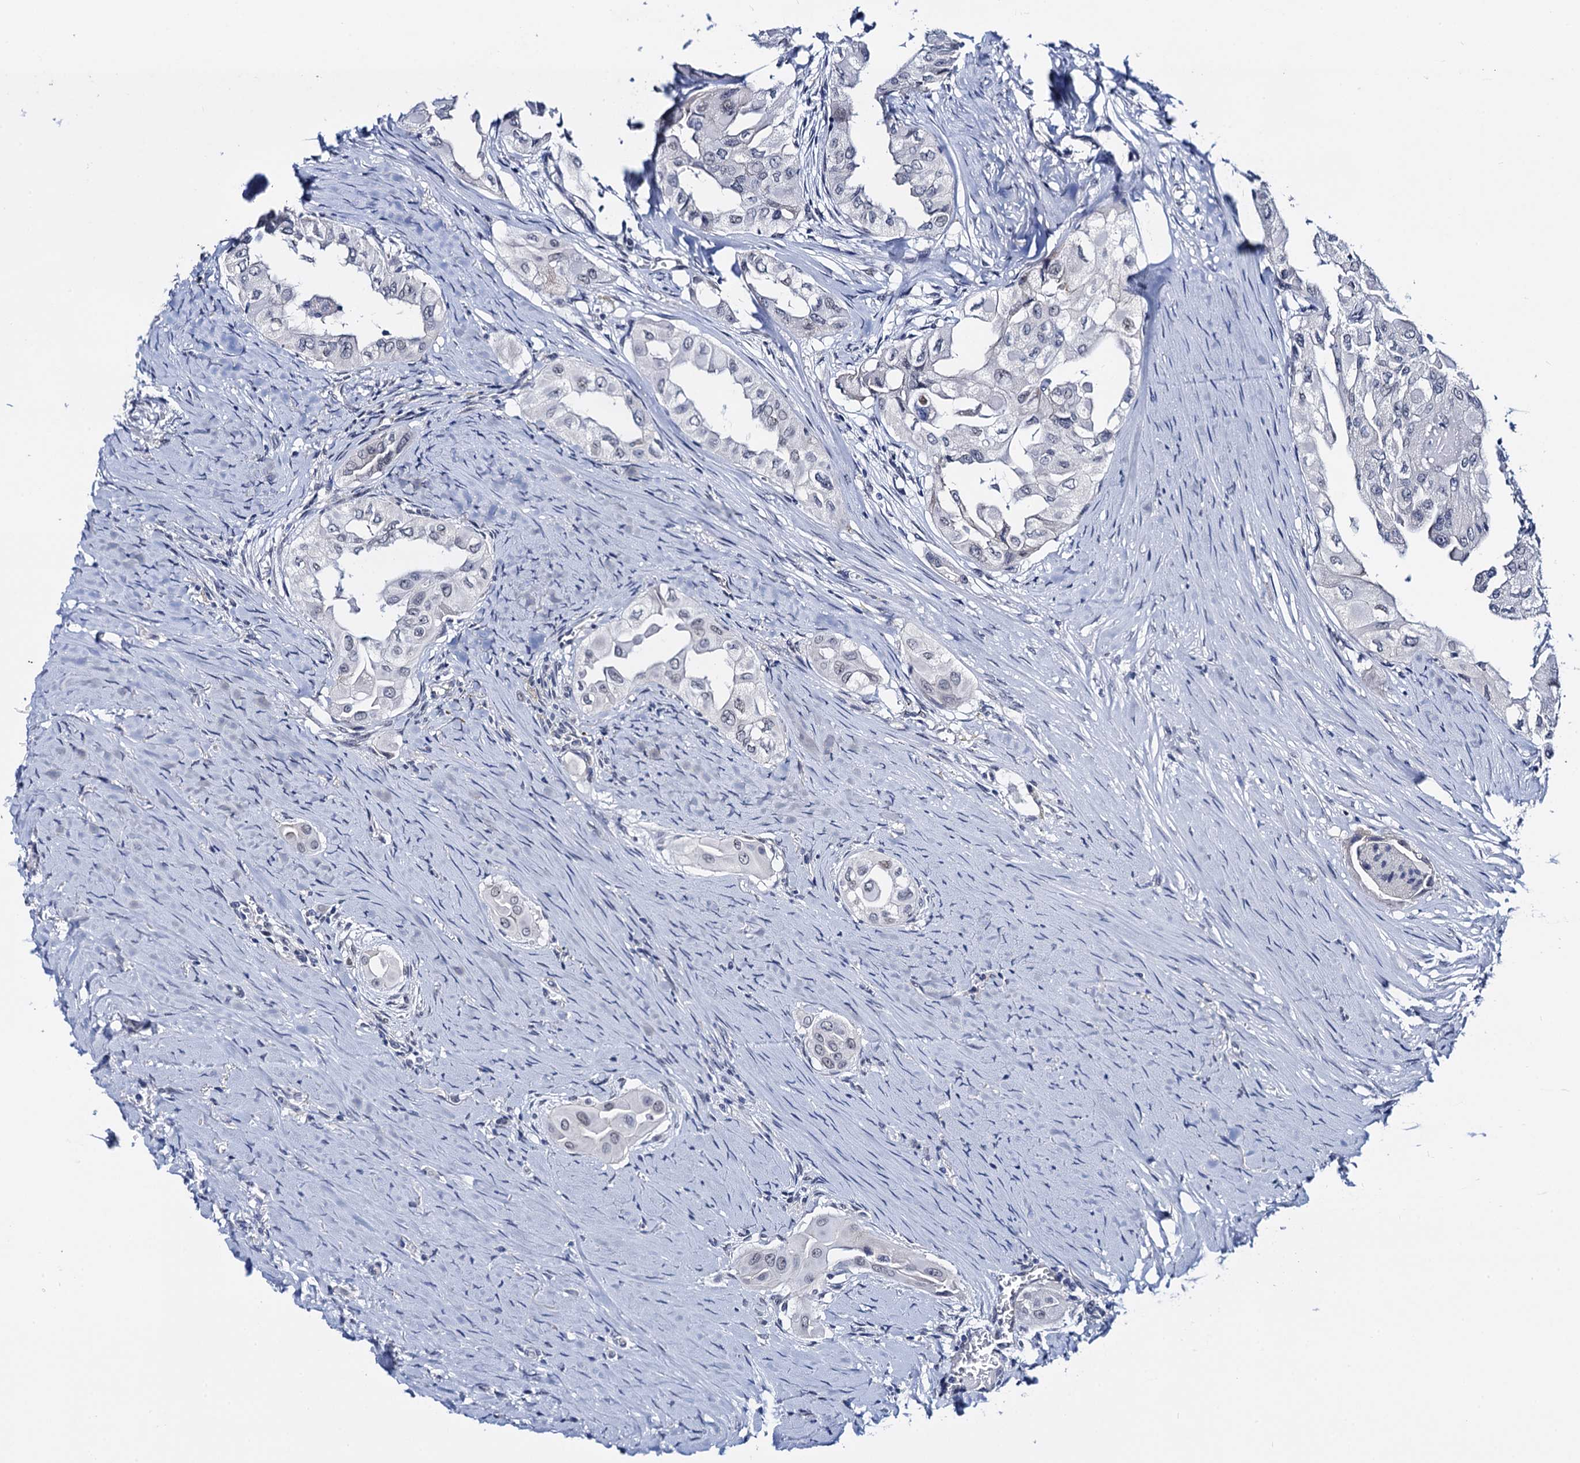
{"staining": {"intensity": "negative", "quantity": "none", "location": "none"}, "tissue": "thyroid cancer", "cell_type": "Tumor cells", "image_type": "cancer", "snomed": [{"axis": "morphology", "description": "Papillary adenocarcinoma, NOS"}, {"axis": "topography", "description": "Thyroid gland"}], "caption": "Immunohistochemistry of human thyroid papillary adenocarcinoma displays no staining in tumor cells.", "gene": "C16orf87", "patient": {"sex": "female", "age": 59}}